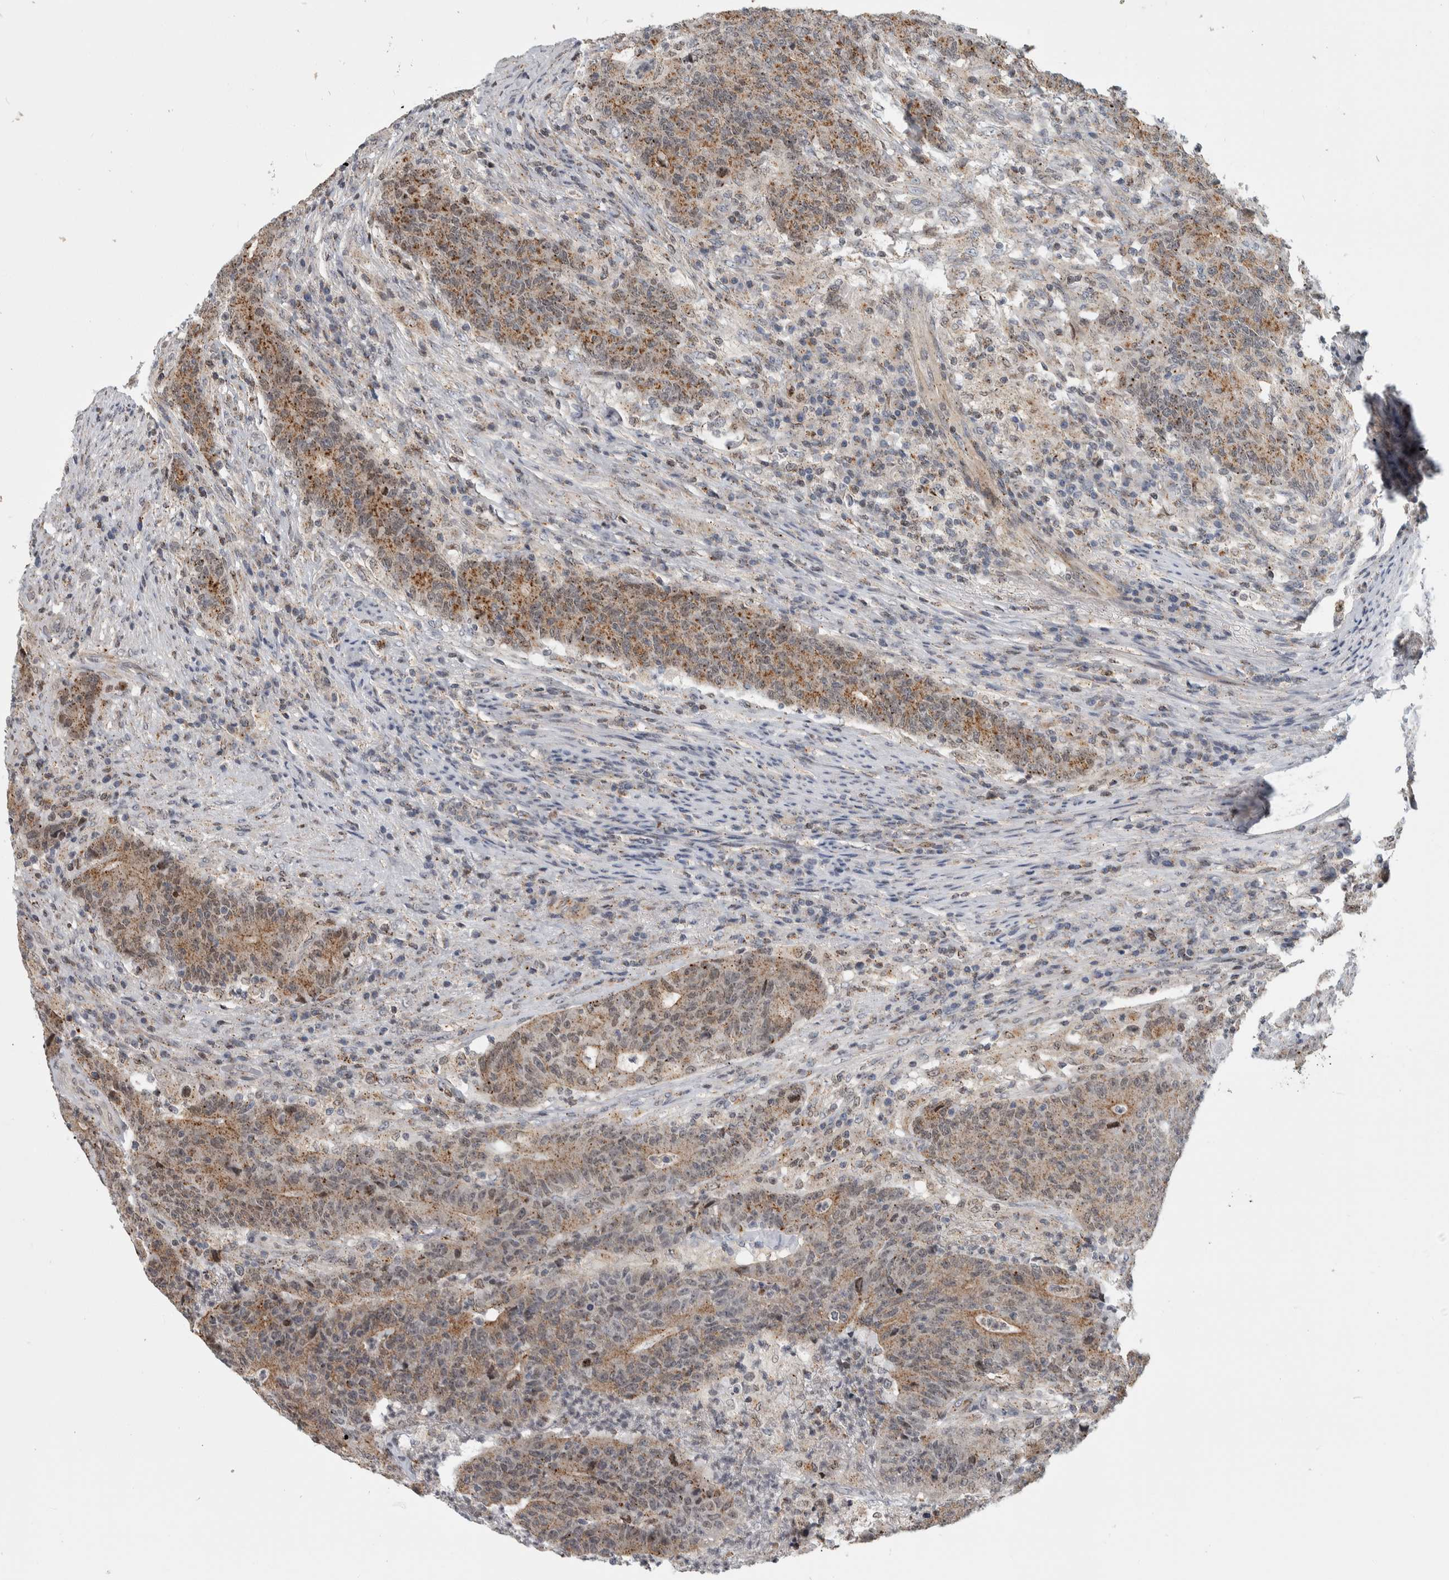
{"staining": {"intensity": "moderate", "quantity": ">75%", "location": "cytoplasmic/membranous"}, "tissue": "colorectal cancer", "cell_type": "Tumor cells", "image_type": "cancer", "snomed": [{"axis": "morphology", "description": "Normal tissue, NOS"}, {"axis": "morphology", "description": "Adenocarcinoma, NOS"}, {"axis": "topography", "description": "Colon"}], "caption": "An immunohistochemistry histopathology image of neoplastic tissue is shown. Protein staining in brown shows moderate cytoplasmic/membranous positivity in colorectal adenocarcinoma within tumor cells.", "gene": "MSL1", "patient": {"sex": "female", "age": 75}}